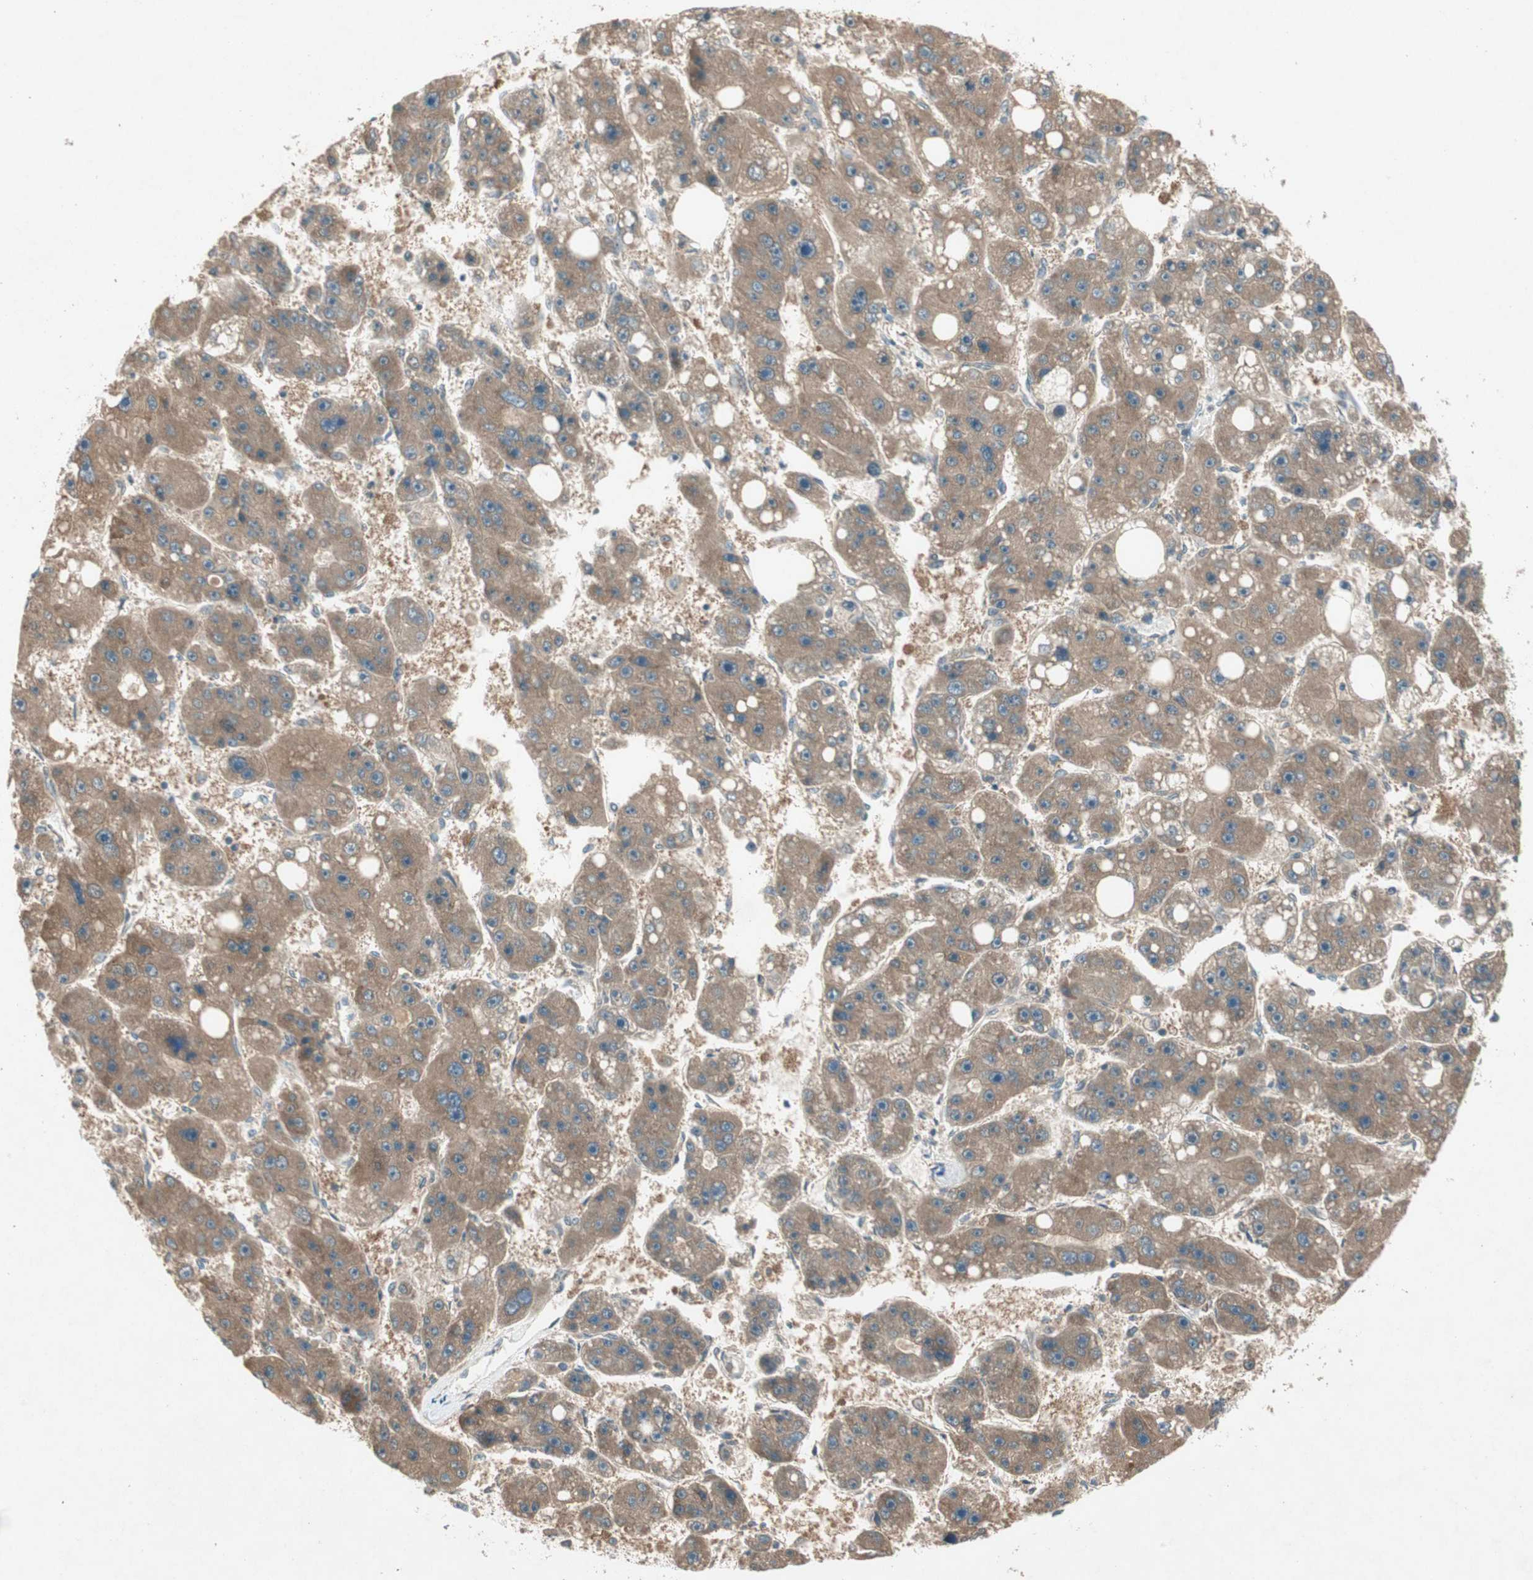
{"staining": {"intensity": "moderate", "quantity": ">75%", "location": "cytoplasmic/membranous"}, "tissue": "liver cancer", "cell_type": "Tumor cells", "image_type": "cancer", "snomed": [{"axis": "morphology", "description": "Carcinoma, Hepatocellular, NOS"}, {"axis": "topography", "description": "Liver"}], "caption": "DAB immunohistochemical staining of human liver cancer displays moderate cytoplasmic/membranous protein expression in about >75% of tumor cells. The protein of interest is shown in brown color, while the nuclei are stained blue.", "gene": "NCLN", "patient": {"sex": "female", "age": 61}}